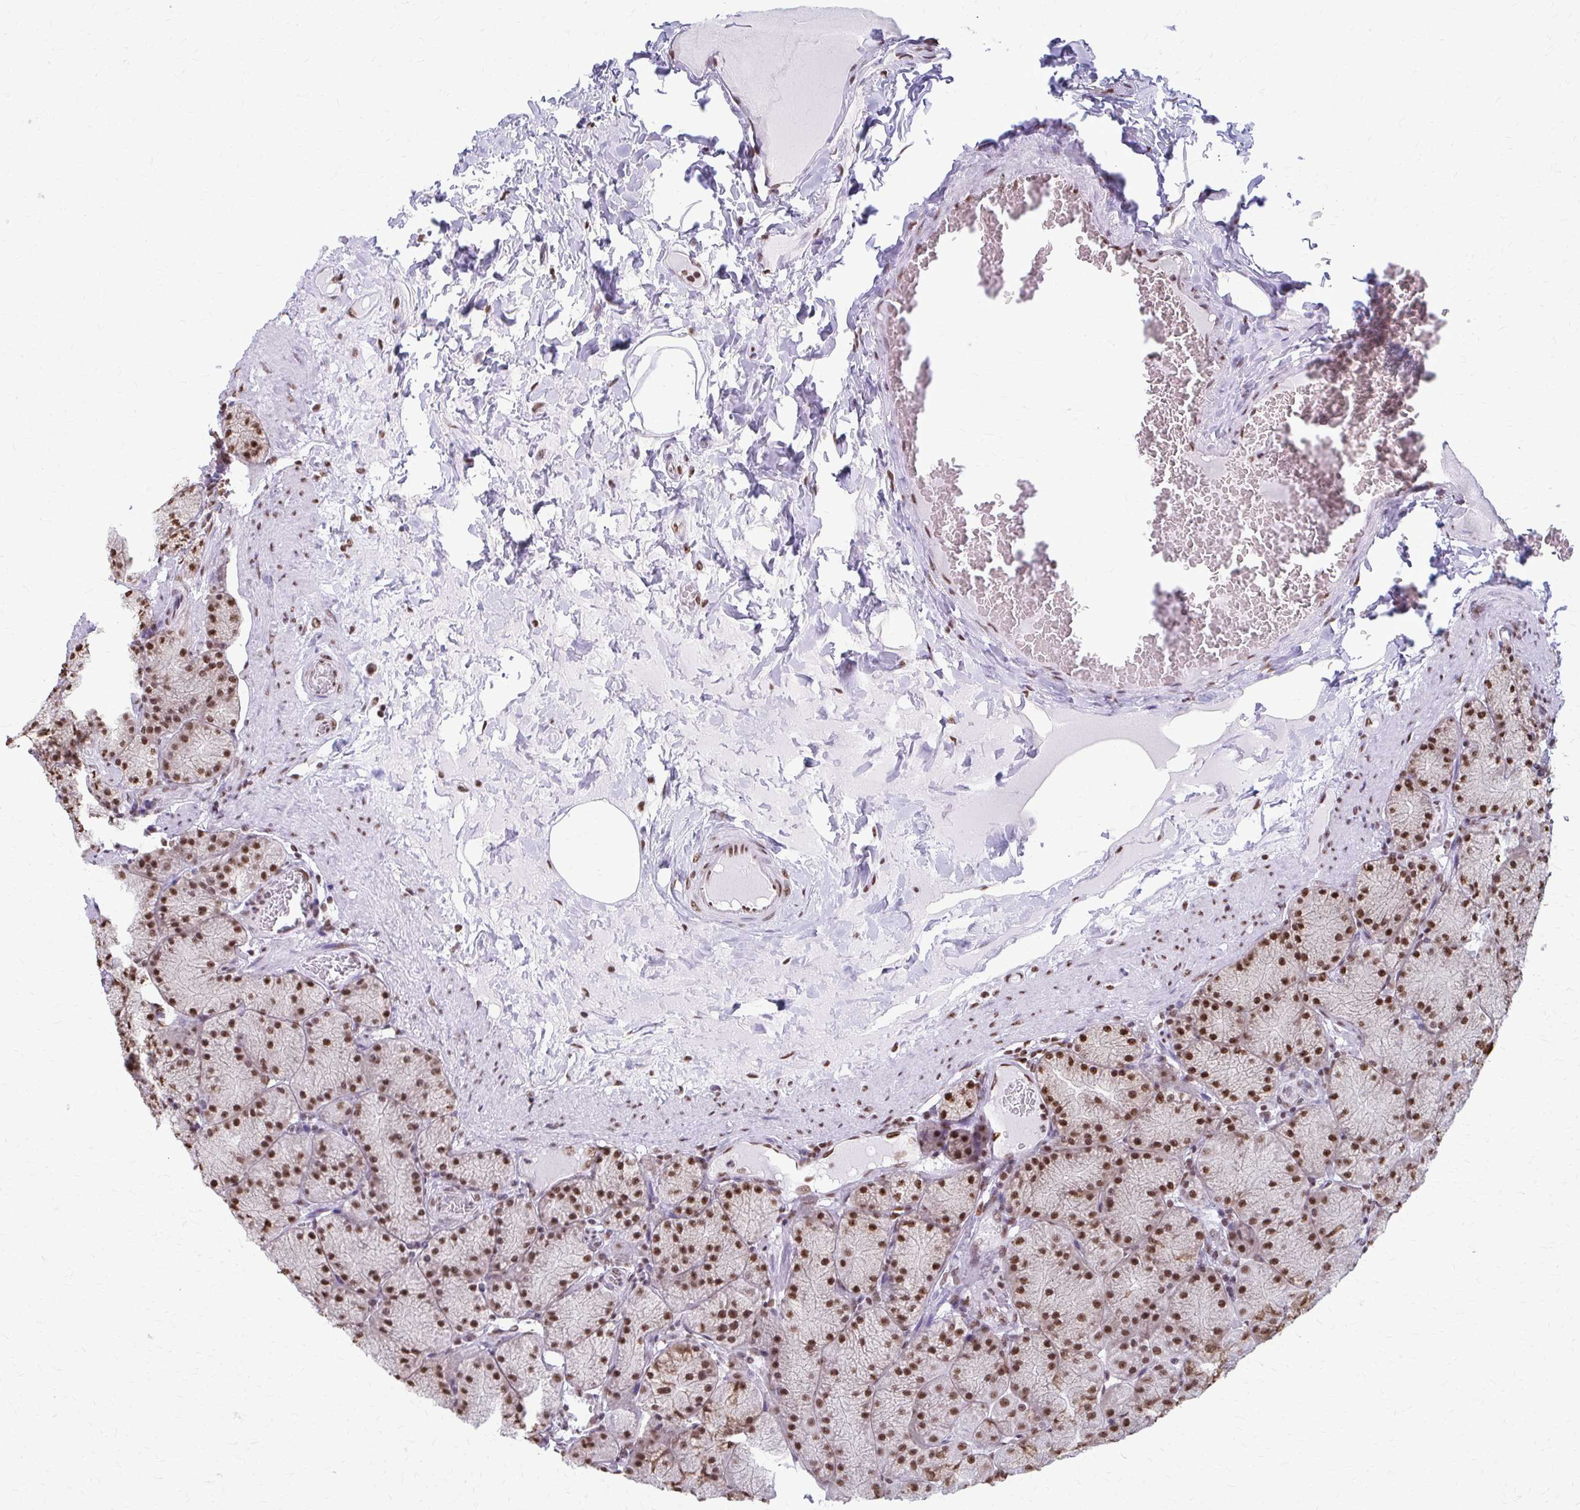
{"staining": {"intensity": "moderate", "quantity": ">75%", "location": "nuclear"}, "tissue": "stomach", "cell_type": "Glandular cells", "image_type": "normal", "snomed": [{"axis": "morphology", "description": "Normal tissue, NOS"}, {"axis": "topography", "description": "Stomach, upper"}], "caption": "Glandular cells demonstrate medium levels of moderate nuclear positivity in about >75% of cells in normal human stomach.", "gene": "SNRPA", "patient": {"sex": "female", "age": 56}}